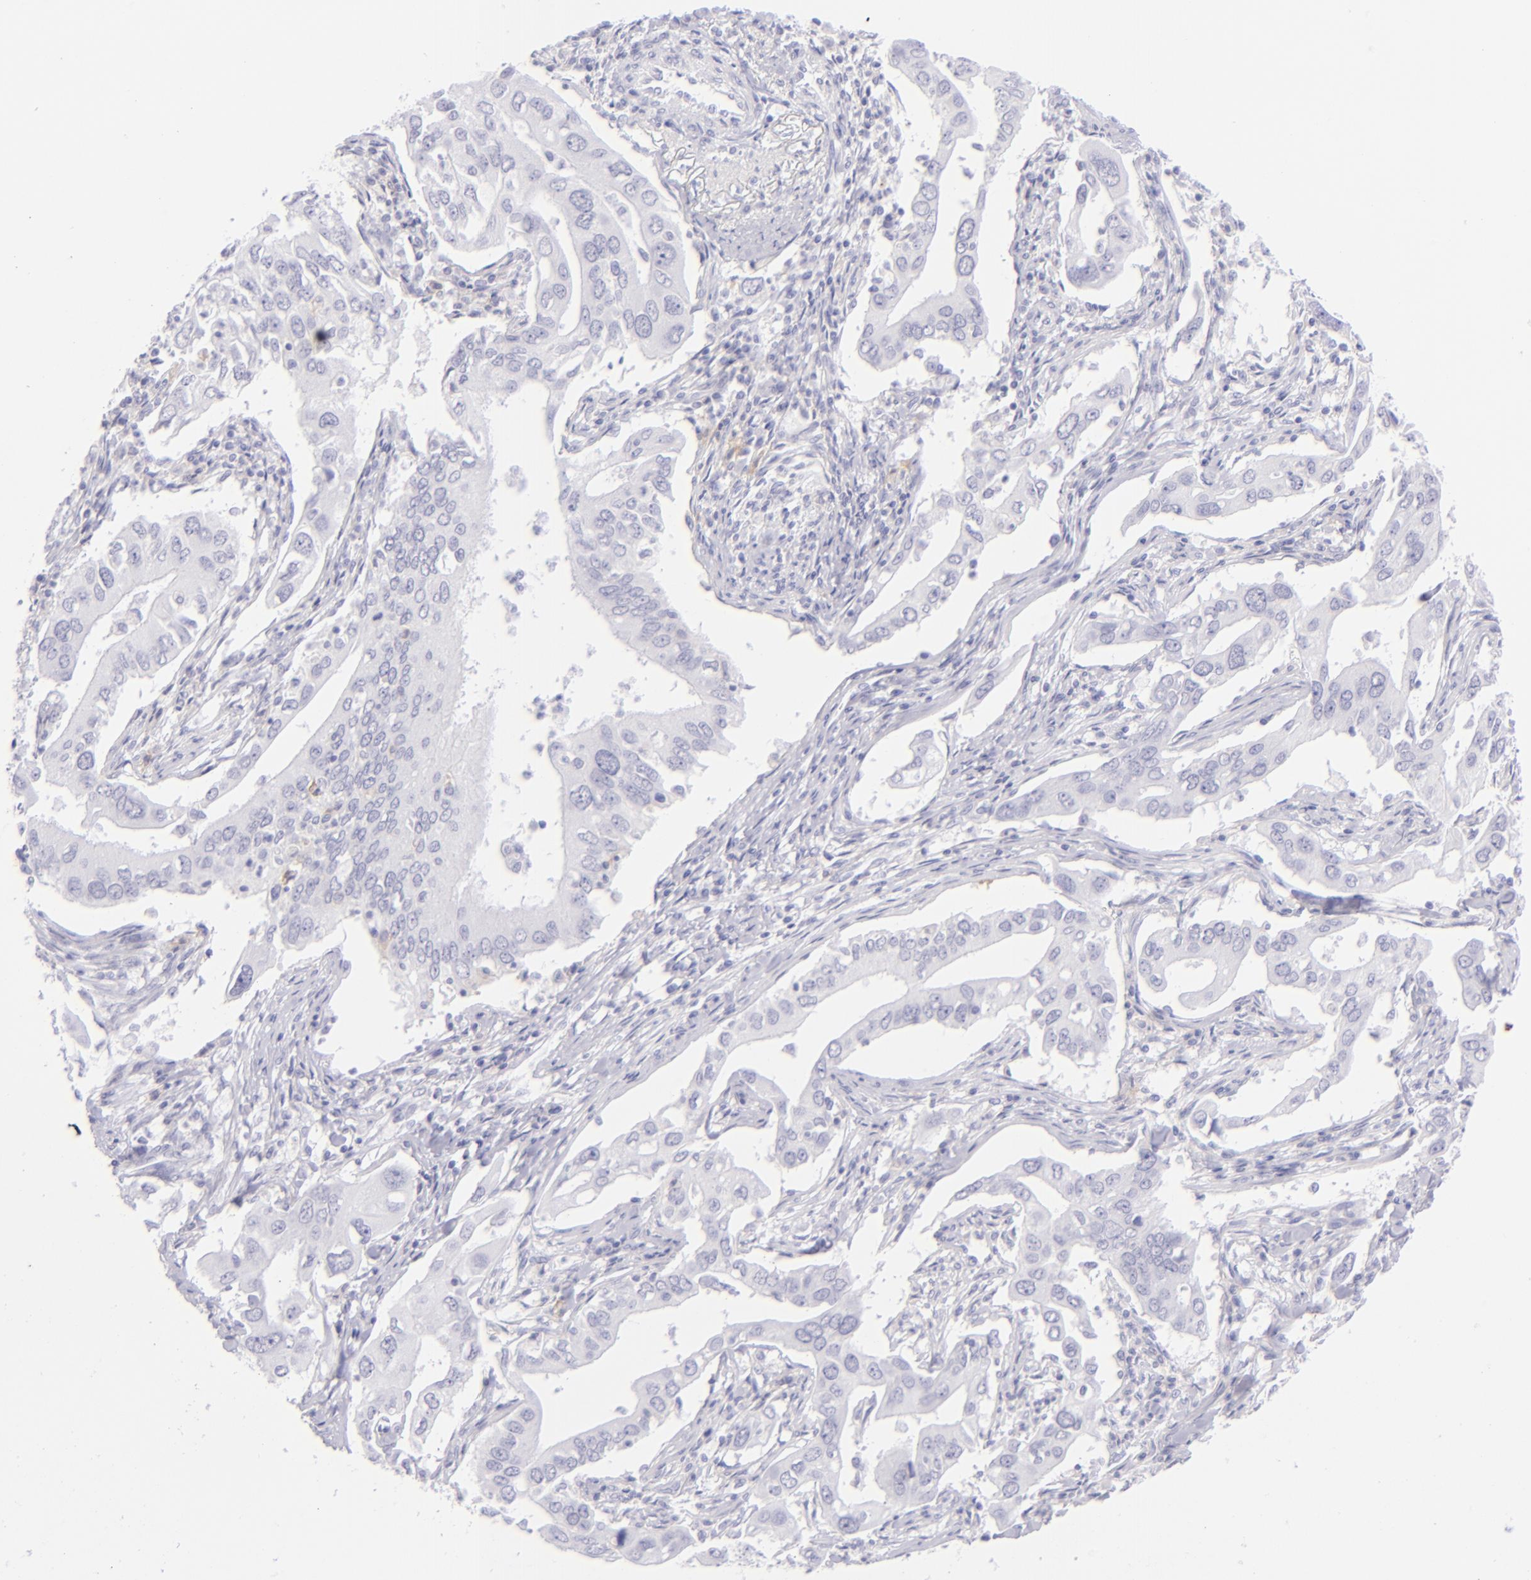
{"staining": {"intensity": "negative", "quantity": "none", "location": "none"}, "tissue": "lung cancer", "cell_type": "Tumor cells", "image_type": "cancer", "snomed": [{"axis": "morphology", "description": "Adenocarcinoma, NOS"}, {"axis": "topography", "description": "Lung"}], "caption": "Micrograph shows no protein staining in tumor cells of adenocarcinoma (lung) tissue.", "gene": "CD72", "patient": {"sex": "male", "age": 48}}